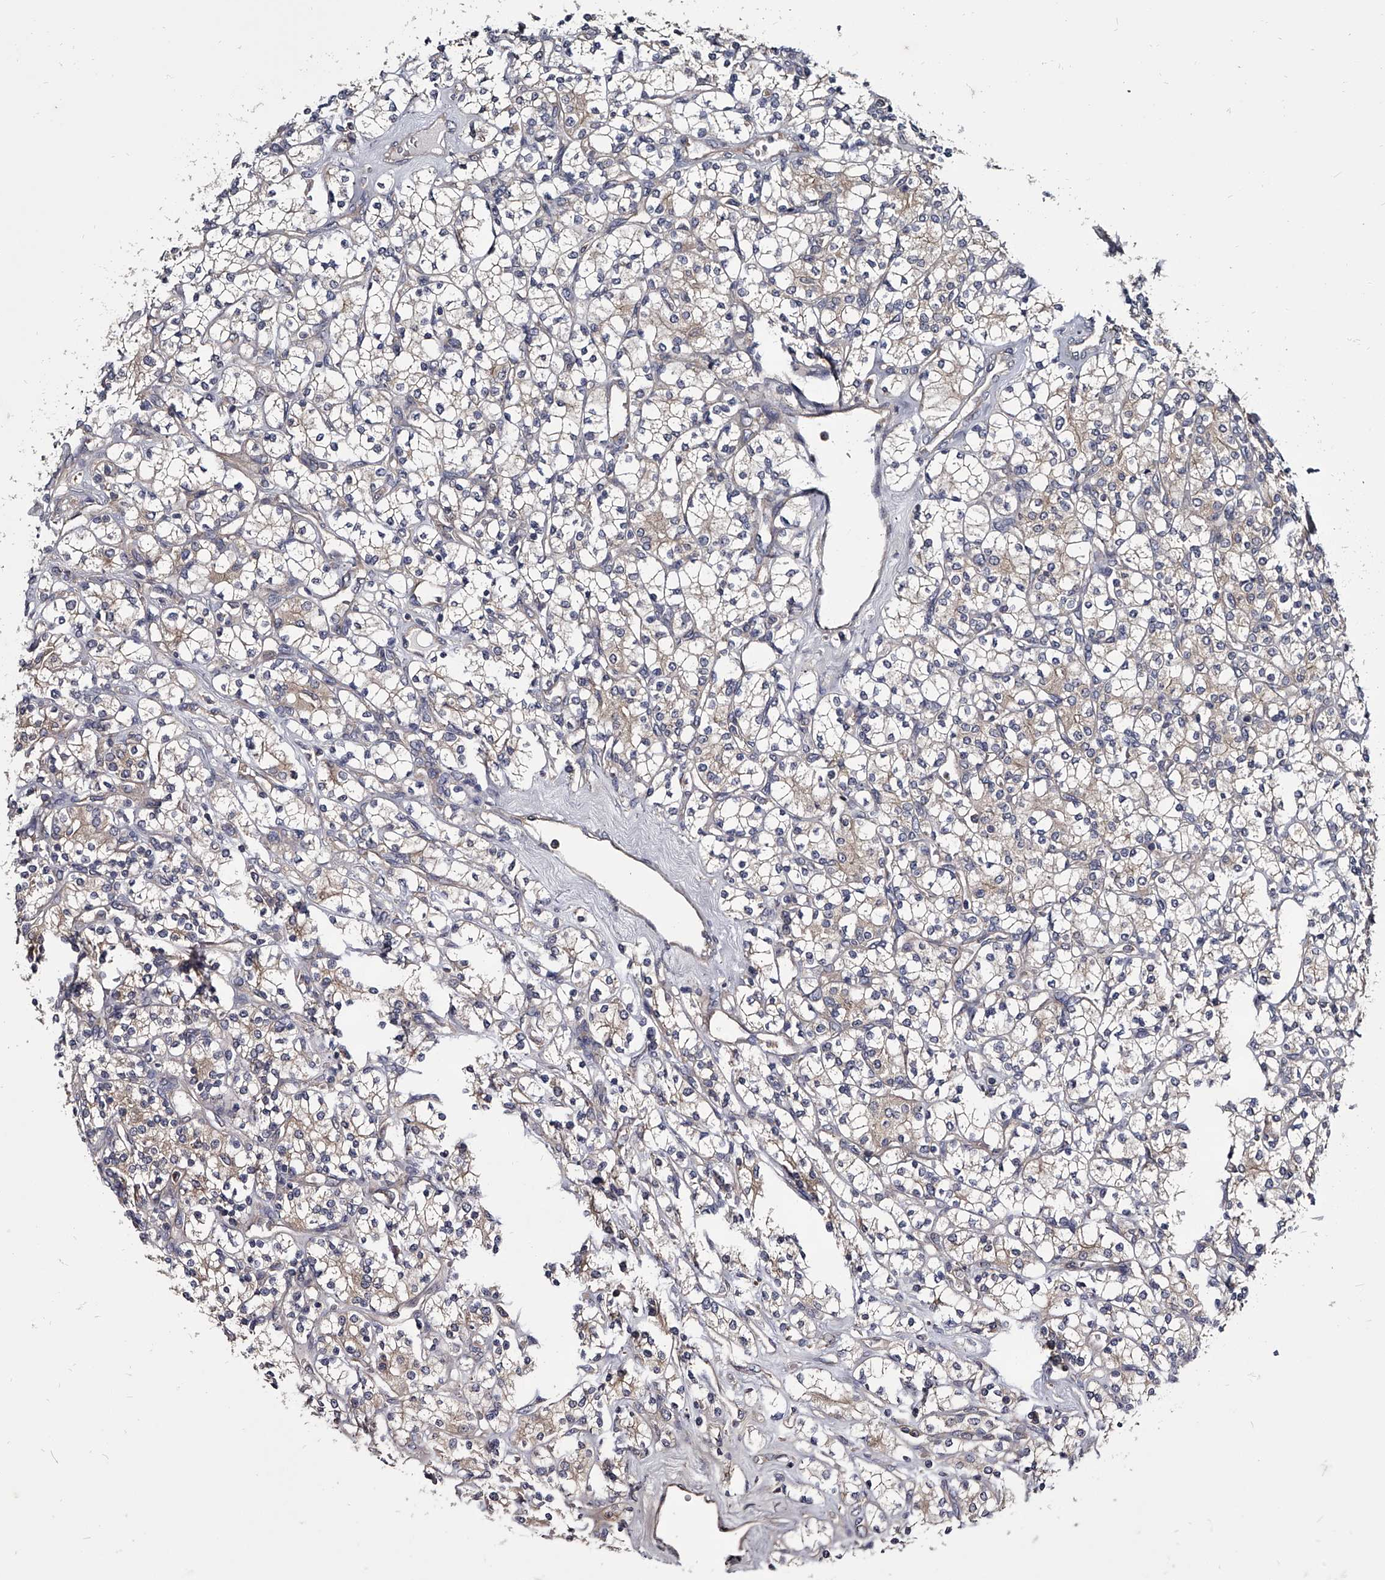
{"staining": {"intensity": "negative", "quantity": "none", "location": "none"}, "tissue": "renal cancer", "cell_type": "Tumor cells", "image_type": "cancer", "snomed": [{"axis": "morphology", "description": "Adenocarcinoma, NOS"}, {"axis": "topography", "description": "Kidney"}], "caption": "High power microscopy histopathology image of an immunohistochemistry photomicrograph of renal cancer (adenocarcinoma), revealing no significant expression in tumor cells.", "gene": "GAPVD1", "patient": {"sex": "male", "age": 77}}